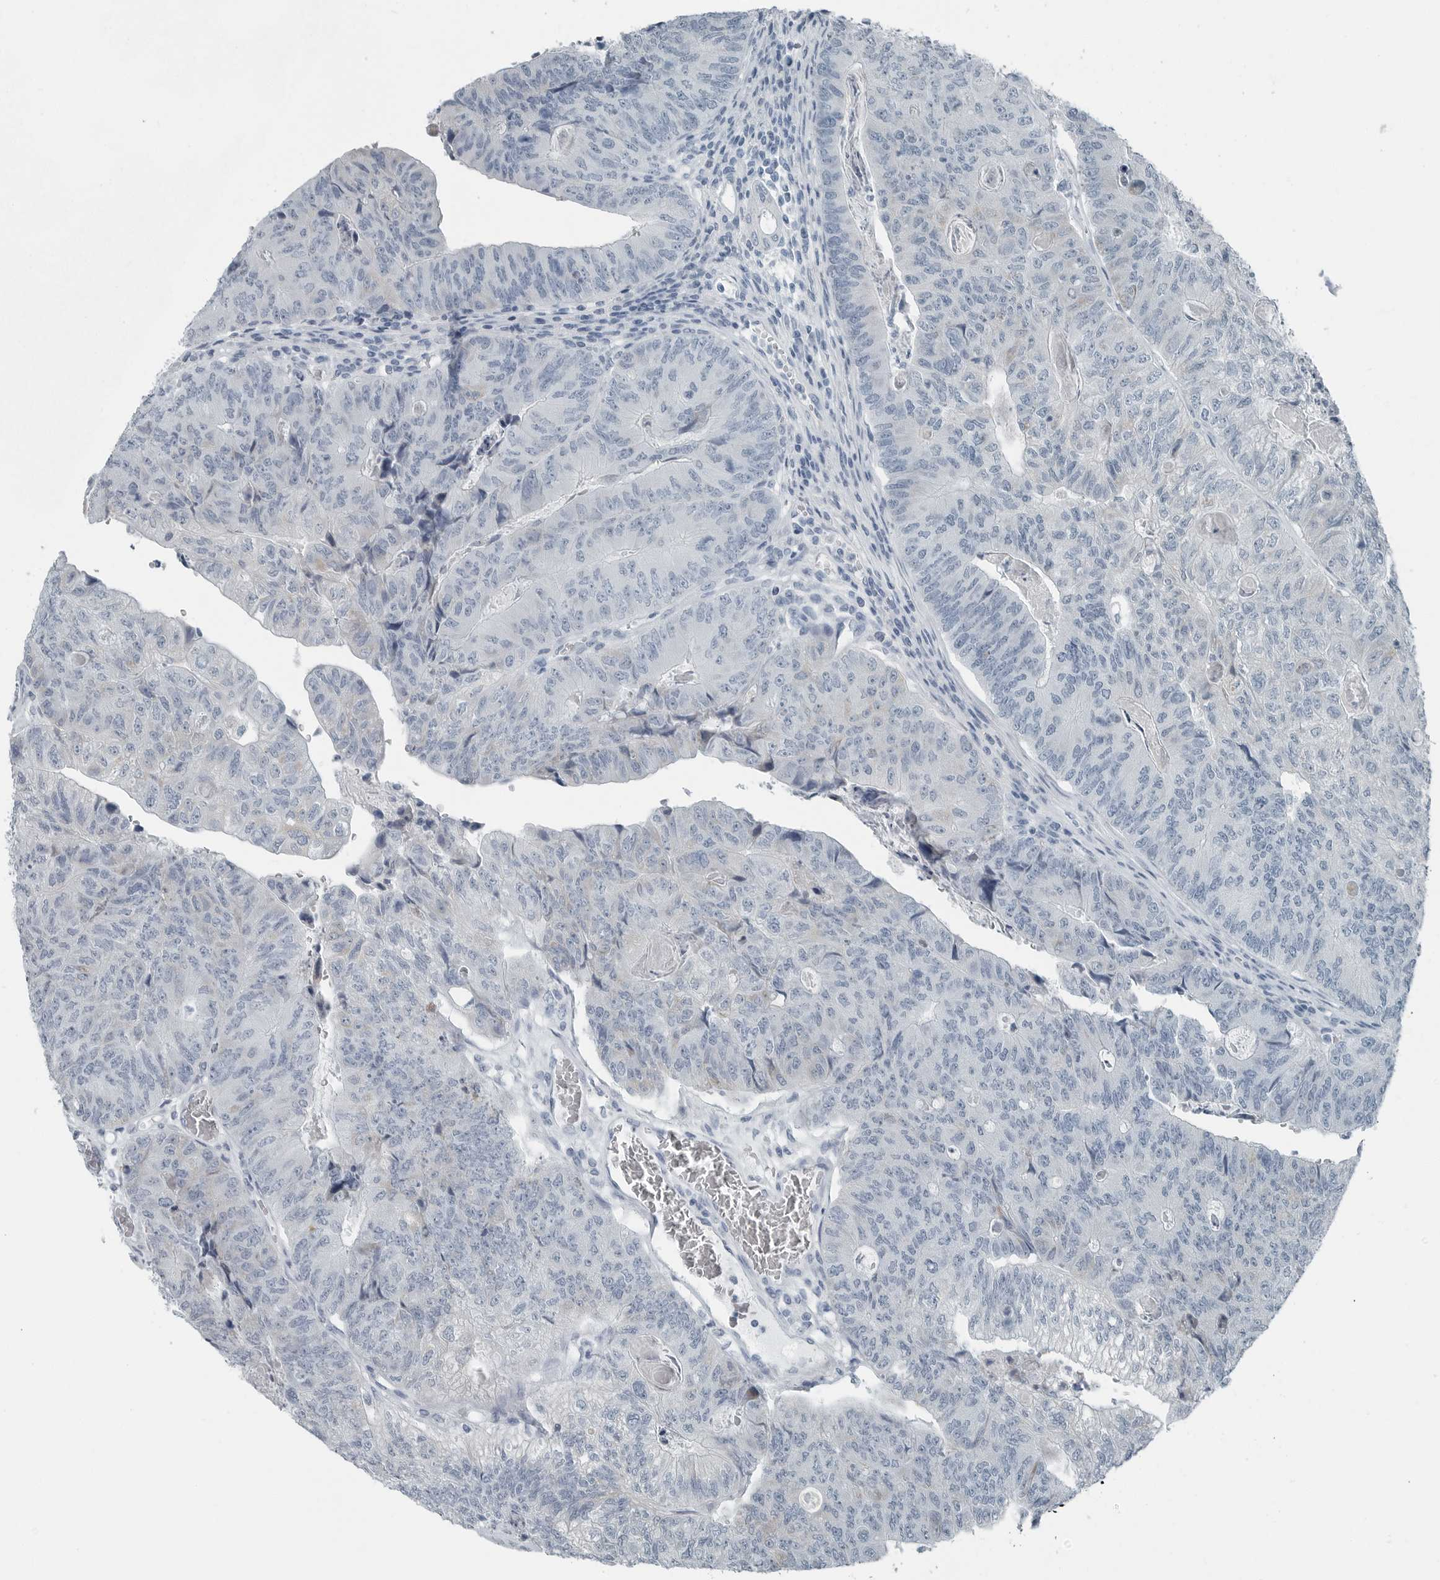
{"staining": {"intensity": "negative", "quantity": "none", "location": "none"}, "tissue": "colorectal cancer", "cell_type": "Tumor cells", "image_type": "cancer", "snomed": [{"axis": "morphology", "description": "Adenocarcinoma, NOS"}, {"axis": "topography", "description": "Colon"}], "caption": "IHC micrograph of neoplastic tissue: human colorectal adenocarcinoma stained with DAB (3,3'-diaminobenzidine) reveals no significant protein staining in tumor cells.", "gene": "ZPBP2", "patient": {"sex": "female", "age": 67}}